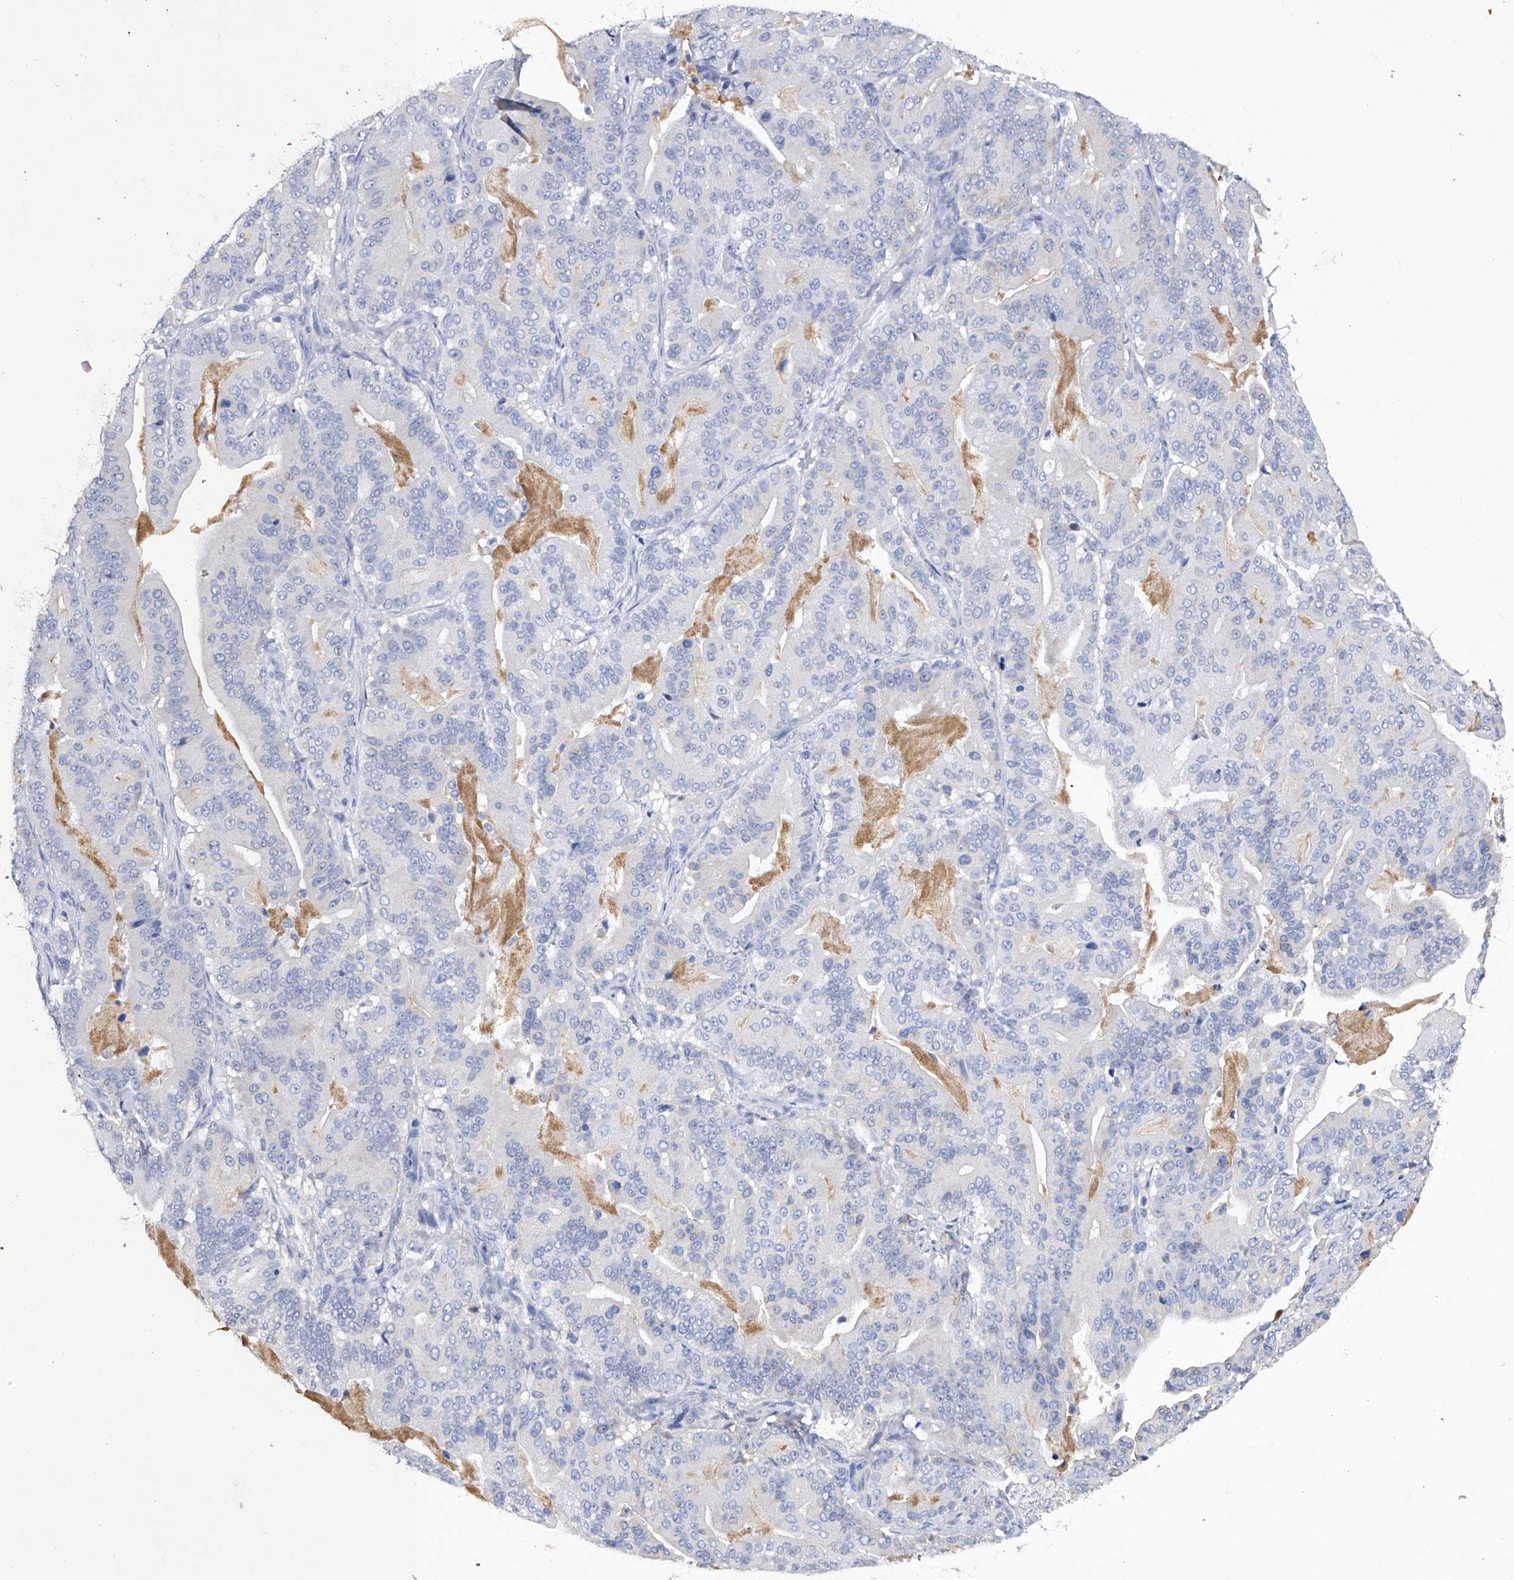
{"staining": {"intensity": "negative", "quantity": "none", "location": "none"}, "tissue": "pancreatic cancer", "cell_type": "Tumor cells", "image_type": "cancer", "snomed": [{"axis": "morphology", "description": "Adenocarcinoma, NOS"}, {"axis": "topography", "description": "Pancreas"}], "caption": "This is an immunohistochemistry (IHC) photomicrograph of human pancreatic adenocarcinoma. There is no expression in tumor cells.", "gene": "ASNS", "patient": {"sex": "male", "age": 63}}